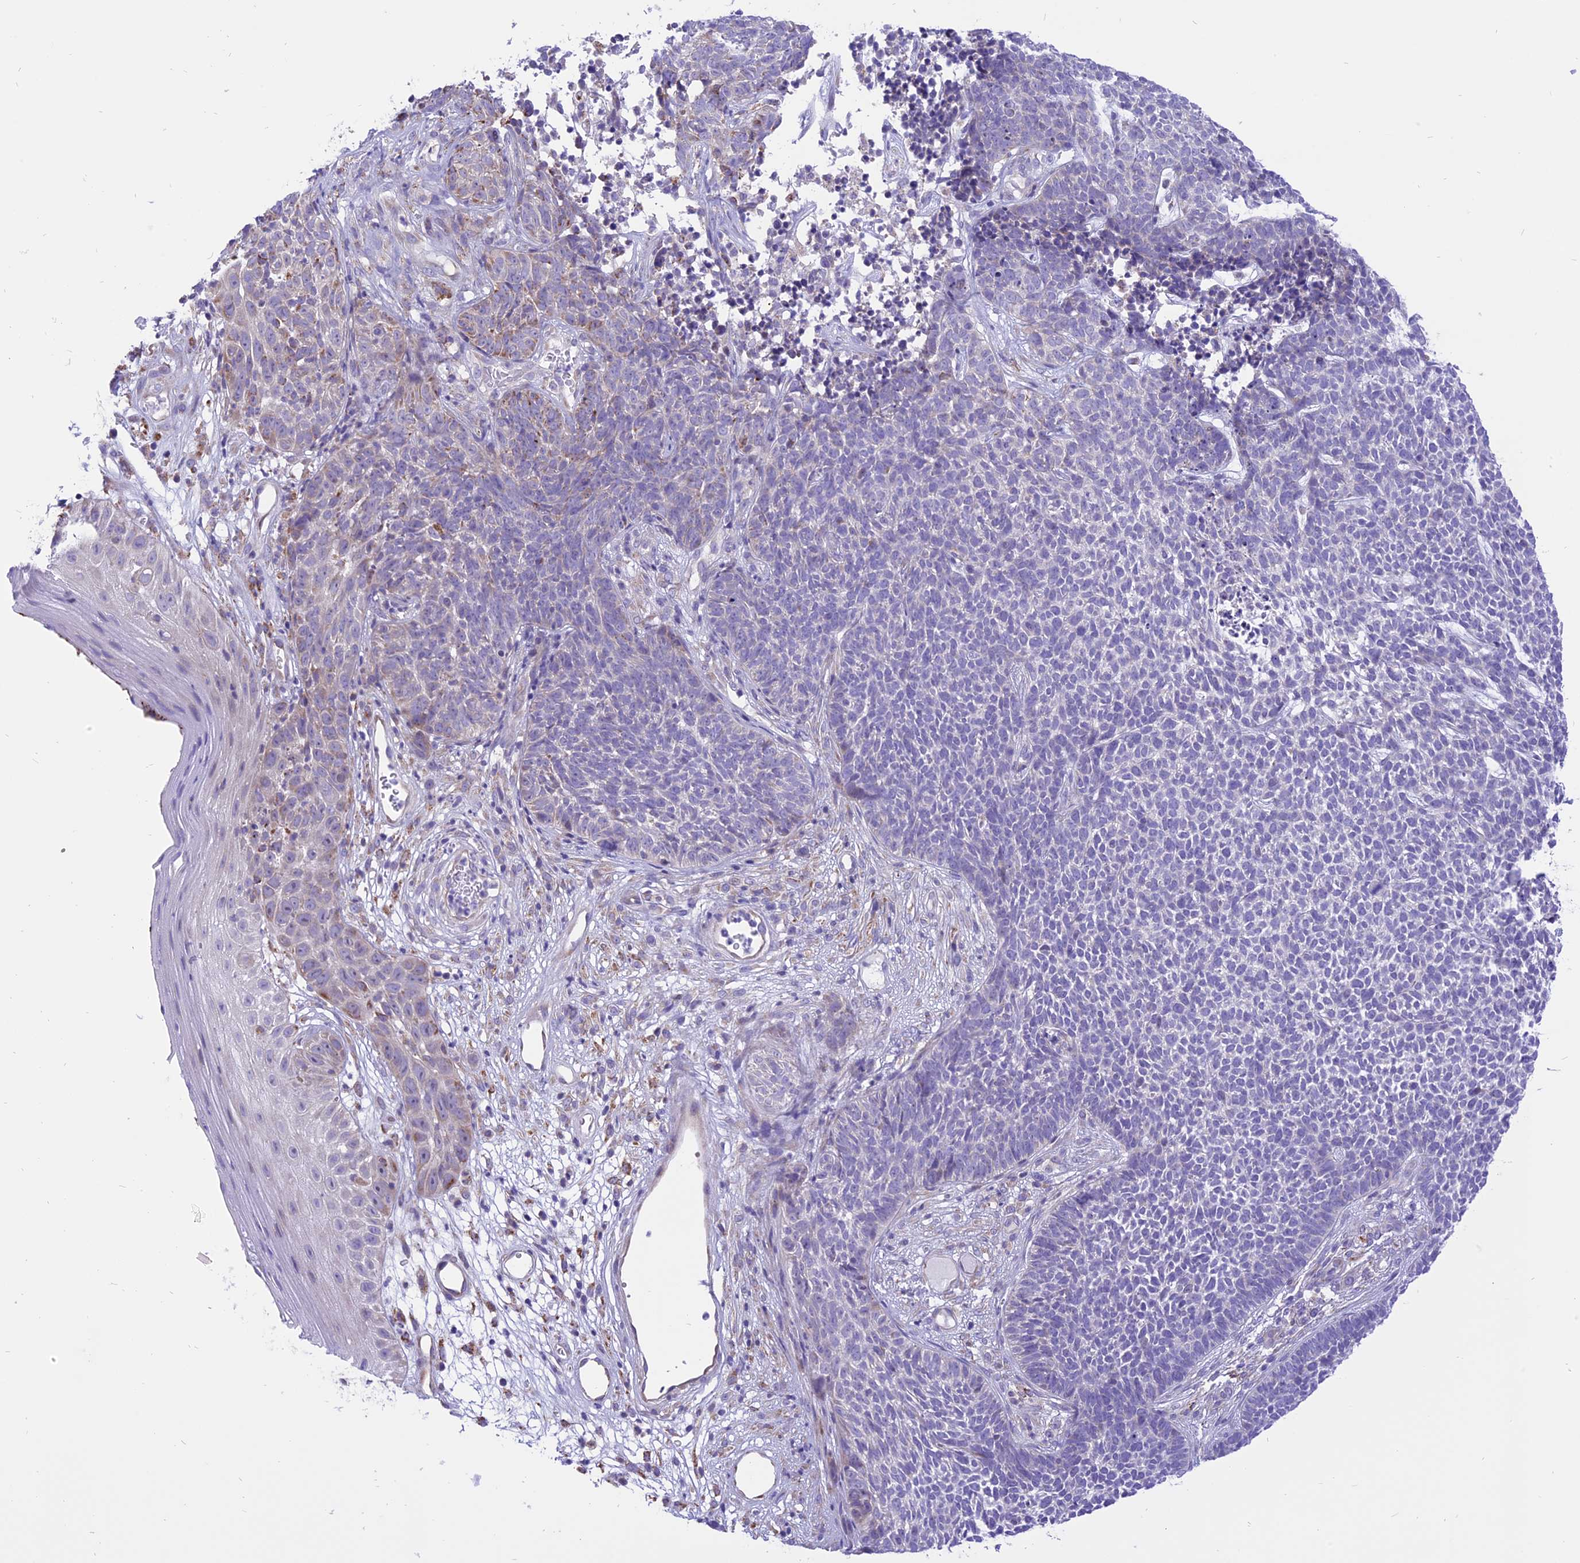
{"staining": {"intensity": "negative", "quantity": "none", "location": "none"}, "tissue": "skin cancer", "cell_type": "Tumor cells", "image_type": "cancer", "snomed": [{"axis": "morphology", "description": "Basal cell carcinoma"}, {"axis": "topography", "description": "Skin"}], "caption": "IHC image of human skin cancer stained for a protein (brown), which reveals no staining in tumor cells. (Immunohistochemistry, brightfield microscopy, high magnification).", "gene": "ARMCX6", "patient": {"sex": "female", "age": 84}}